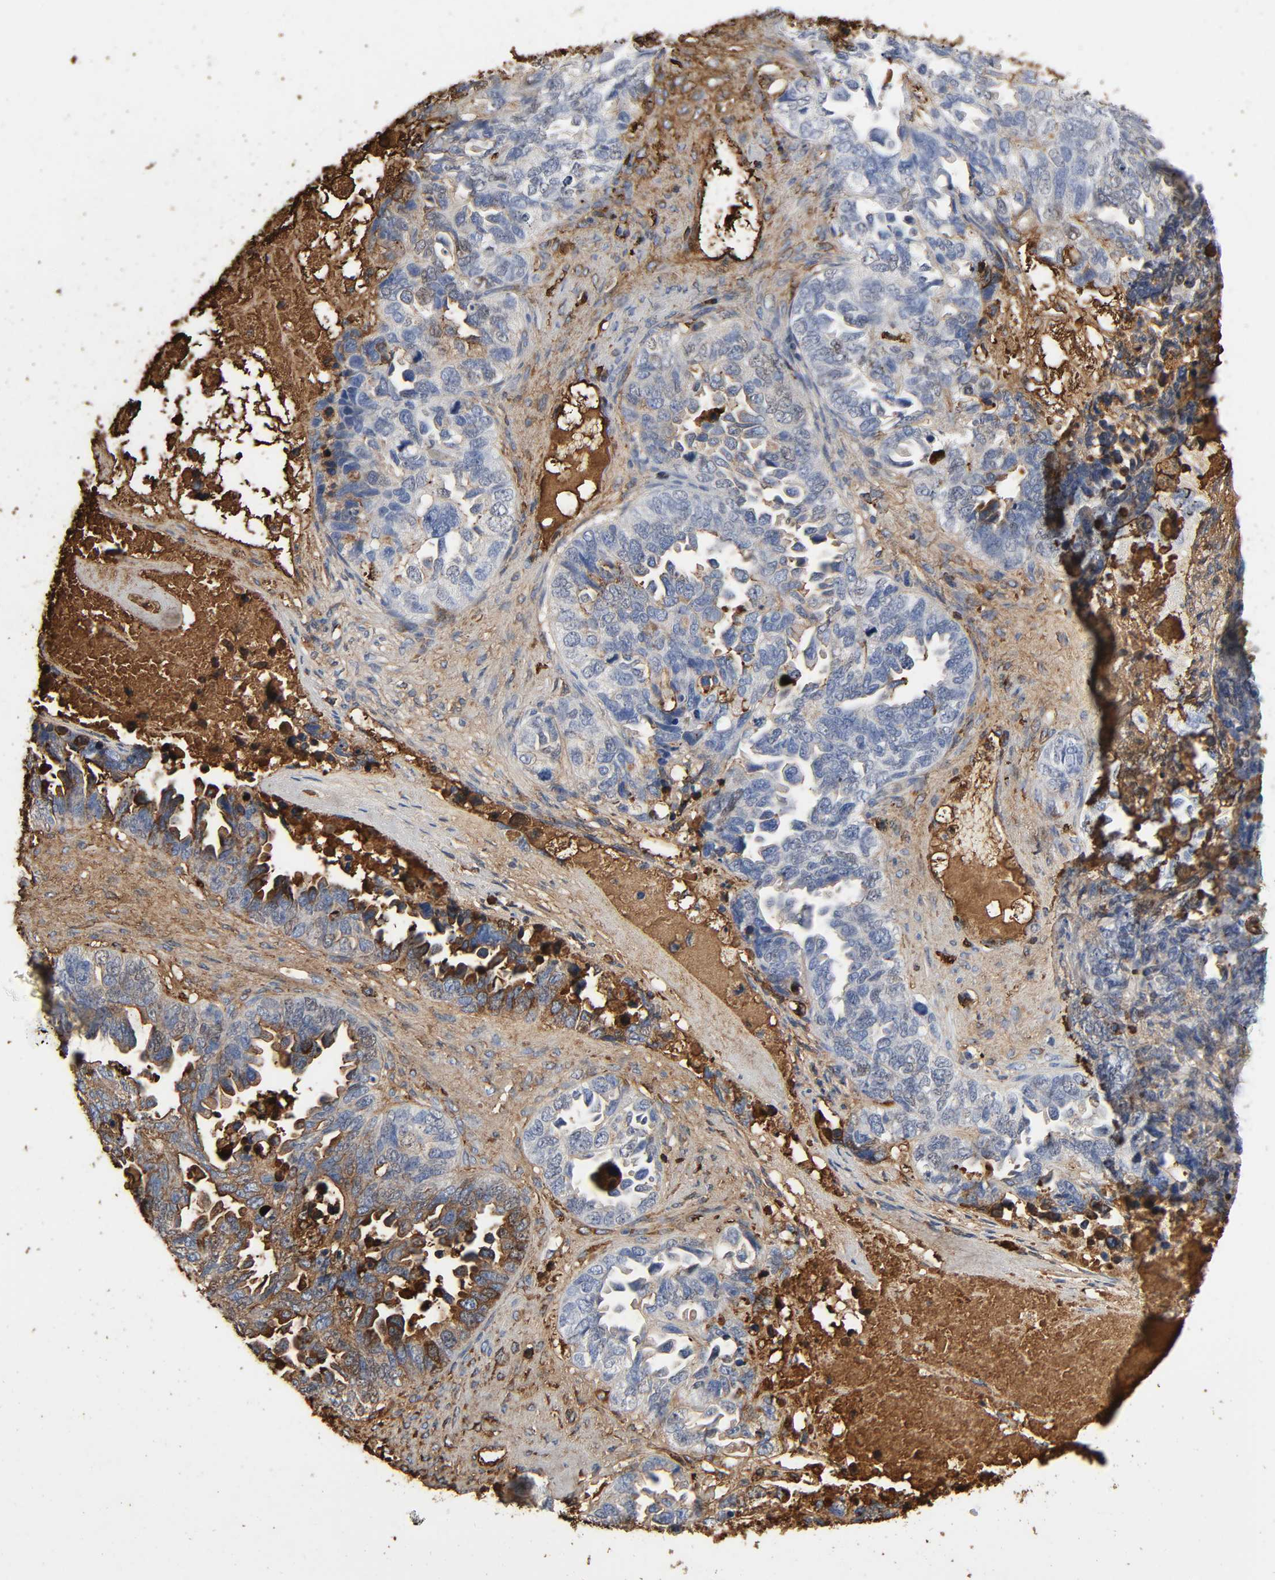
{"staining": {"intensity": "moderate", "quantity": "25%-75%", "location": "cytoplasmic/membranous"}, "tissue": "ovarian cancer", "cell_type": "Tumor cells", "image_type": "cancer", "snomed": [{"axis": "morphology", "description": "Cystadenocarcinoma, serous, NOS"}, {"axis": "topography", "description": "Ovary"}], "caption": "IHC staining of ovarian cancer, which shows medium levels of moderate cytoplasmic/membranous expression in approximately 25%-75% of tumor cells indicating moderate cytoplasmic/membranous protein staining. The staining was performed using DAB (3,3'-diaminobenzidine) (brown) for protein detection and nuclei were counterstained in hematoxylin (blue).", "gene": "C3", "patient": {"sex": "female", "age": 82}}